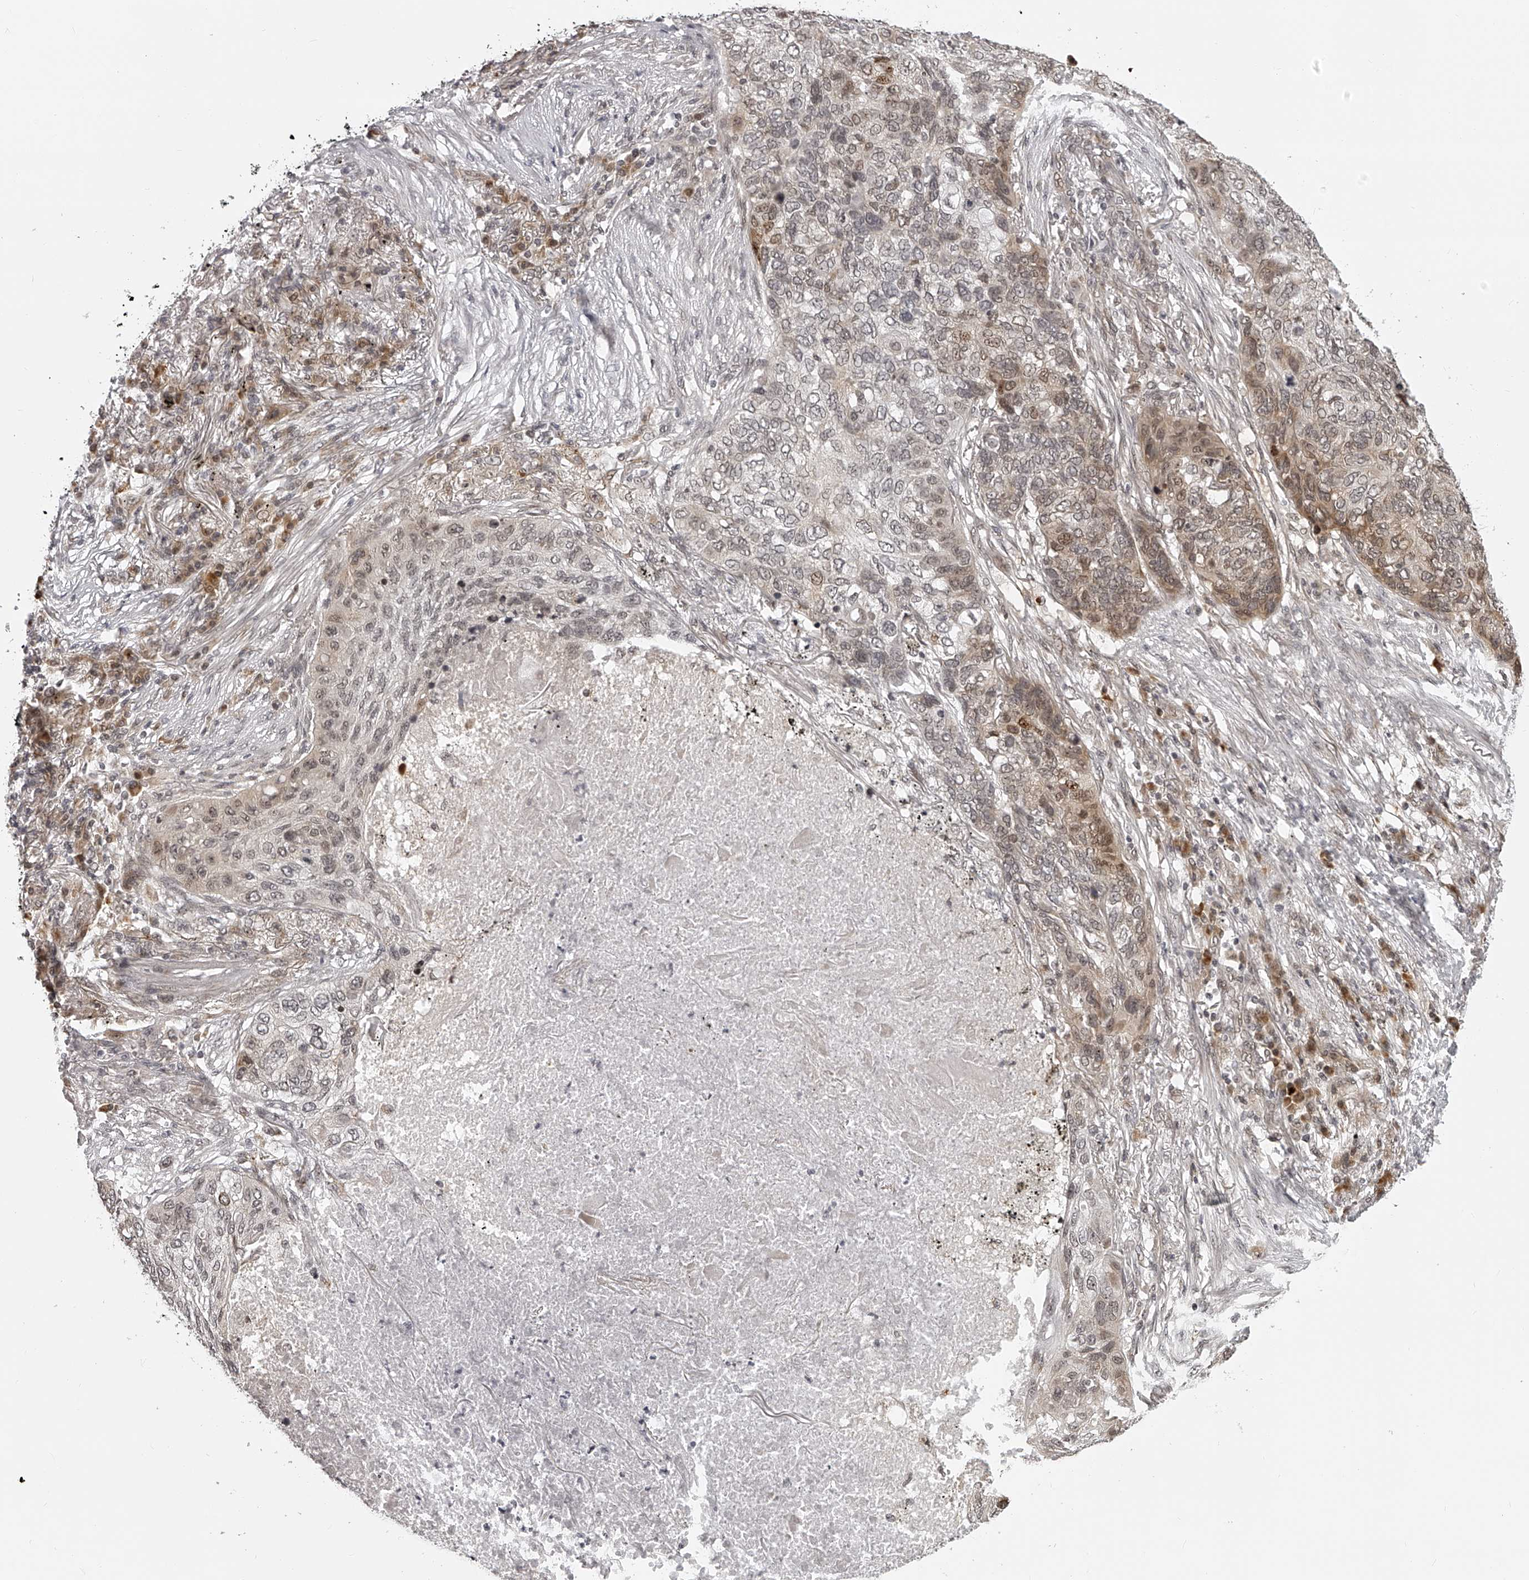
{"staining": {"intensity": "moderate", "quantity": "25%-75%", "location": "cytoplasmic/membranous,nuclear"}, "tissue": "lung cancer", "cell_type": "Tumor cells", "image_type": "cancer", "snomed": [{"axis": "morphology", "description": "Squamous cell carcinoma, NOS"}, {"axis": "topography", "description": "Lung"}], "caption": "Moderate cytoplasmic/membranous and nuclear staining for a protein is identified in approximately 25%-75% of tumor cells of lung cancer using immunohistochemistry (IHC).", "gene": "ODF2L", "patient": {"sex": "female", "age": 63}}